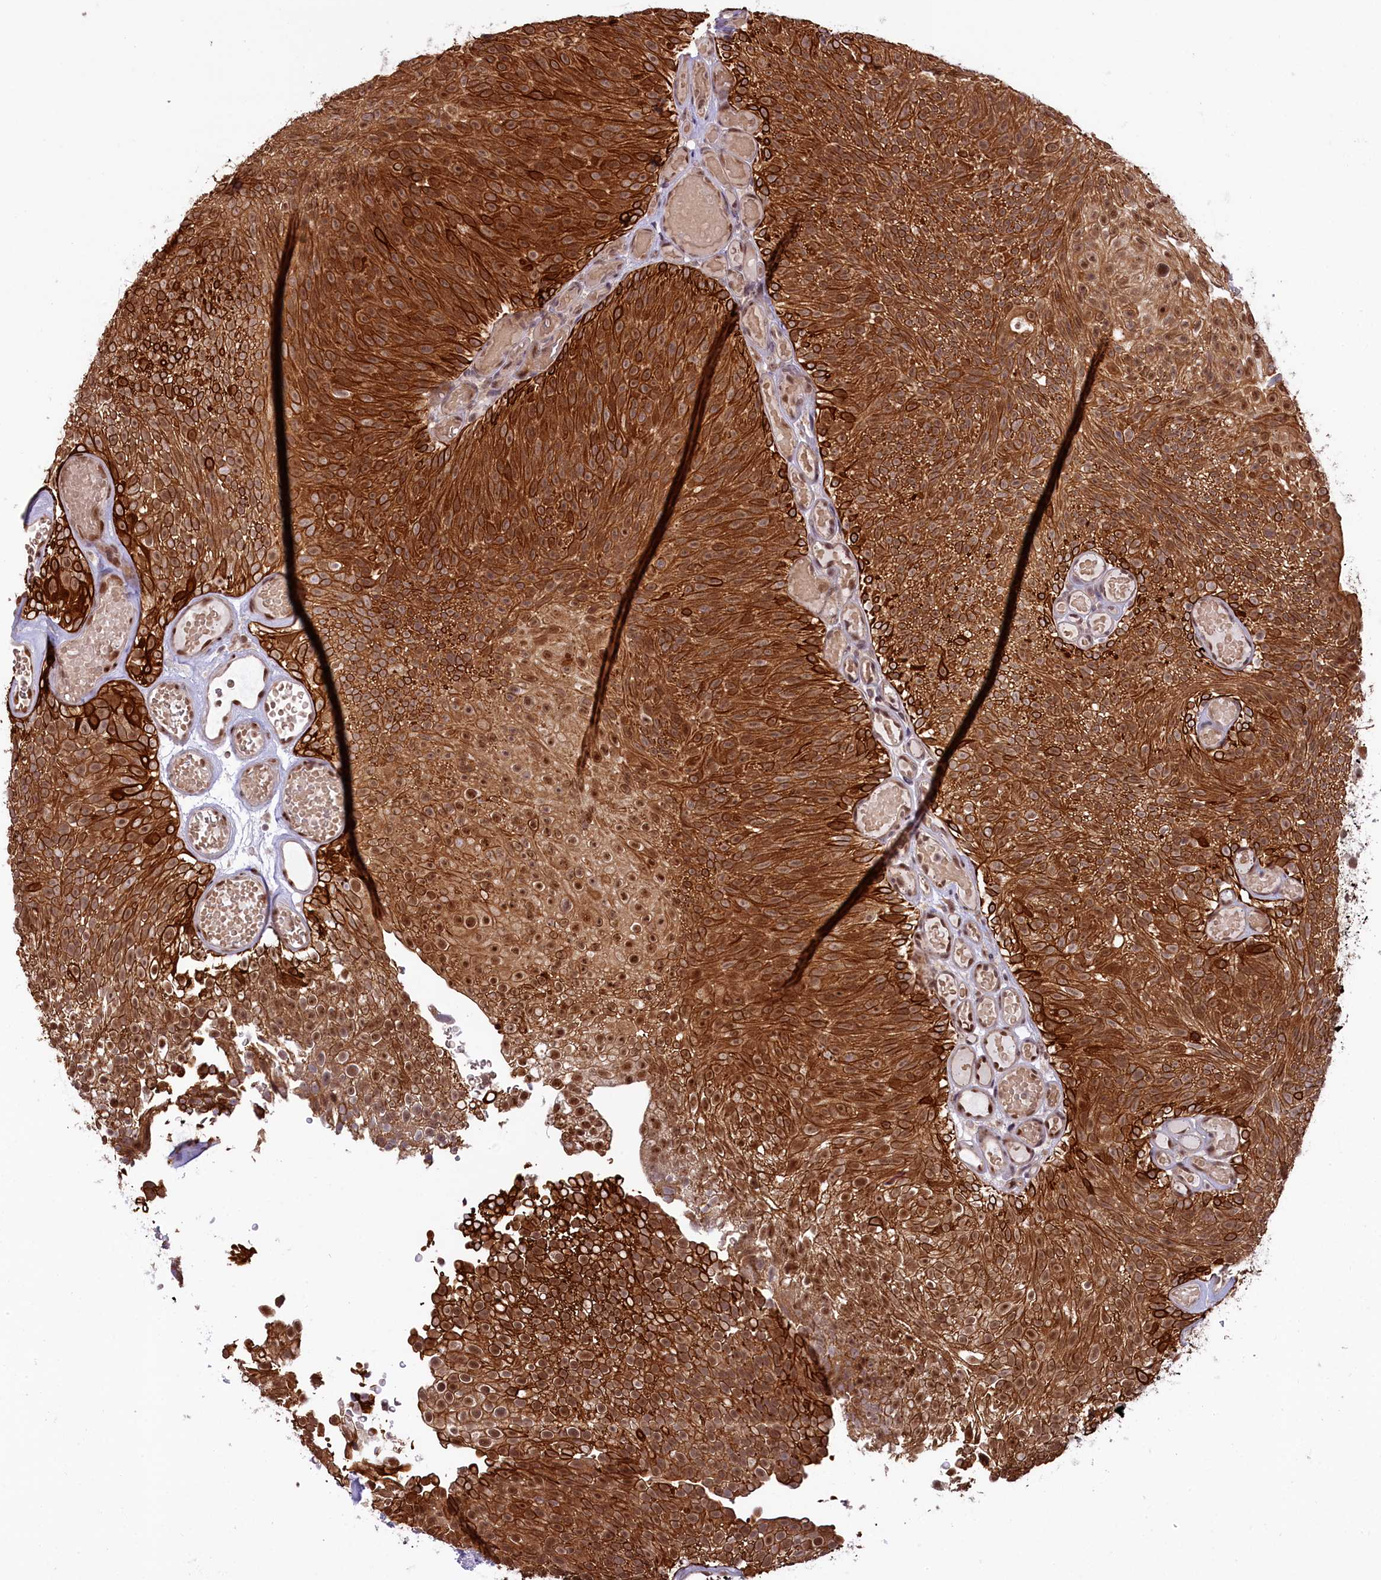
{"staining": {"intensity": "strong", "quantity": ">75%", "location": "cytoplasmic/membranous,nuclear"}, "tissue": "urothelial cancer", "cell_type": "Tumor cells", "image_type": "cancer", "snomed": [{"axis": "morphology", "description": "Urothelial carcinoma, Low grade"}, {"axis": "topography", "description": "Urinary bladder"}], "caption": "Immunohistochemical staining of urothelial cancer displays strong cytoplasmic/membranous and nuclear protein positivity in approximately >75% of tumor cells.", "gene": "CARD8", "patient": {"sex": "male", "age": 78}}